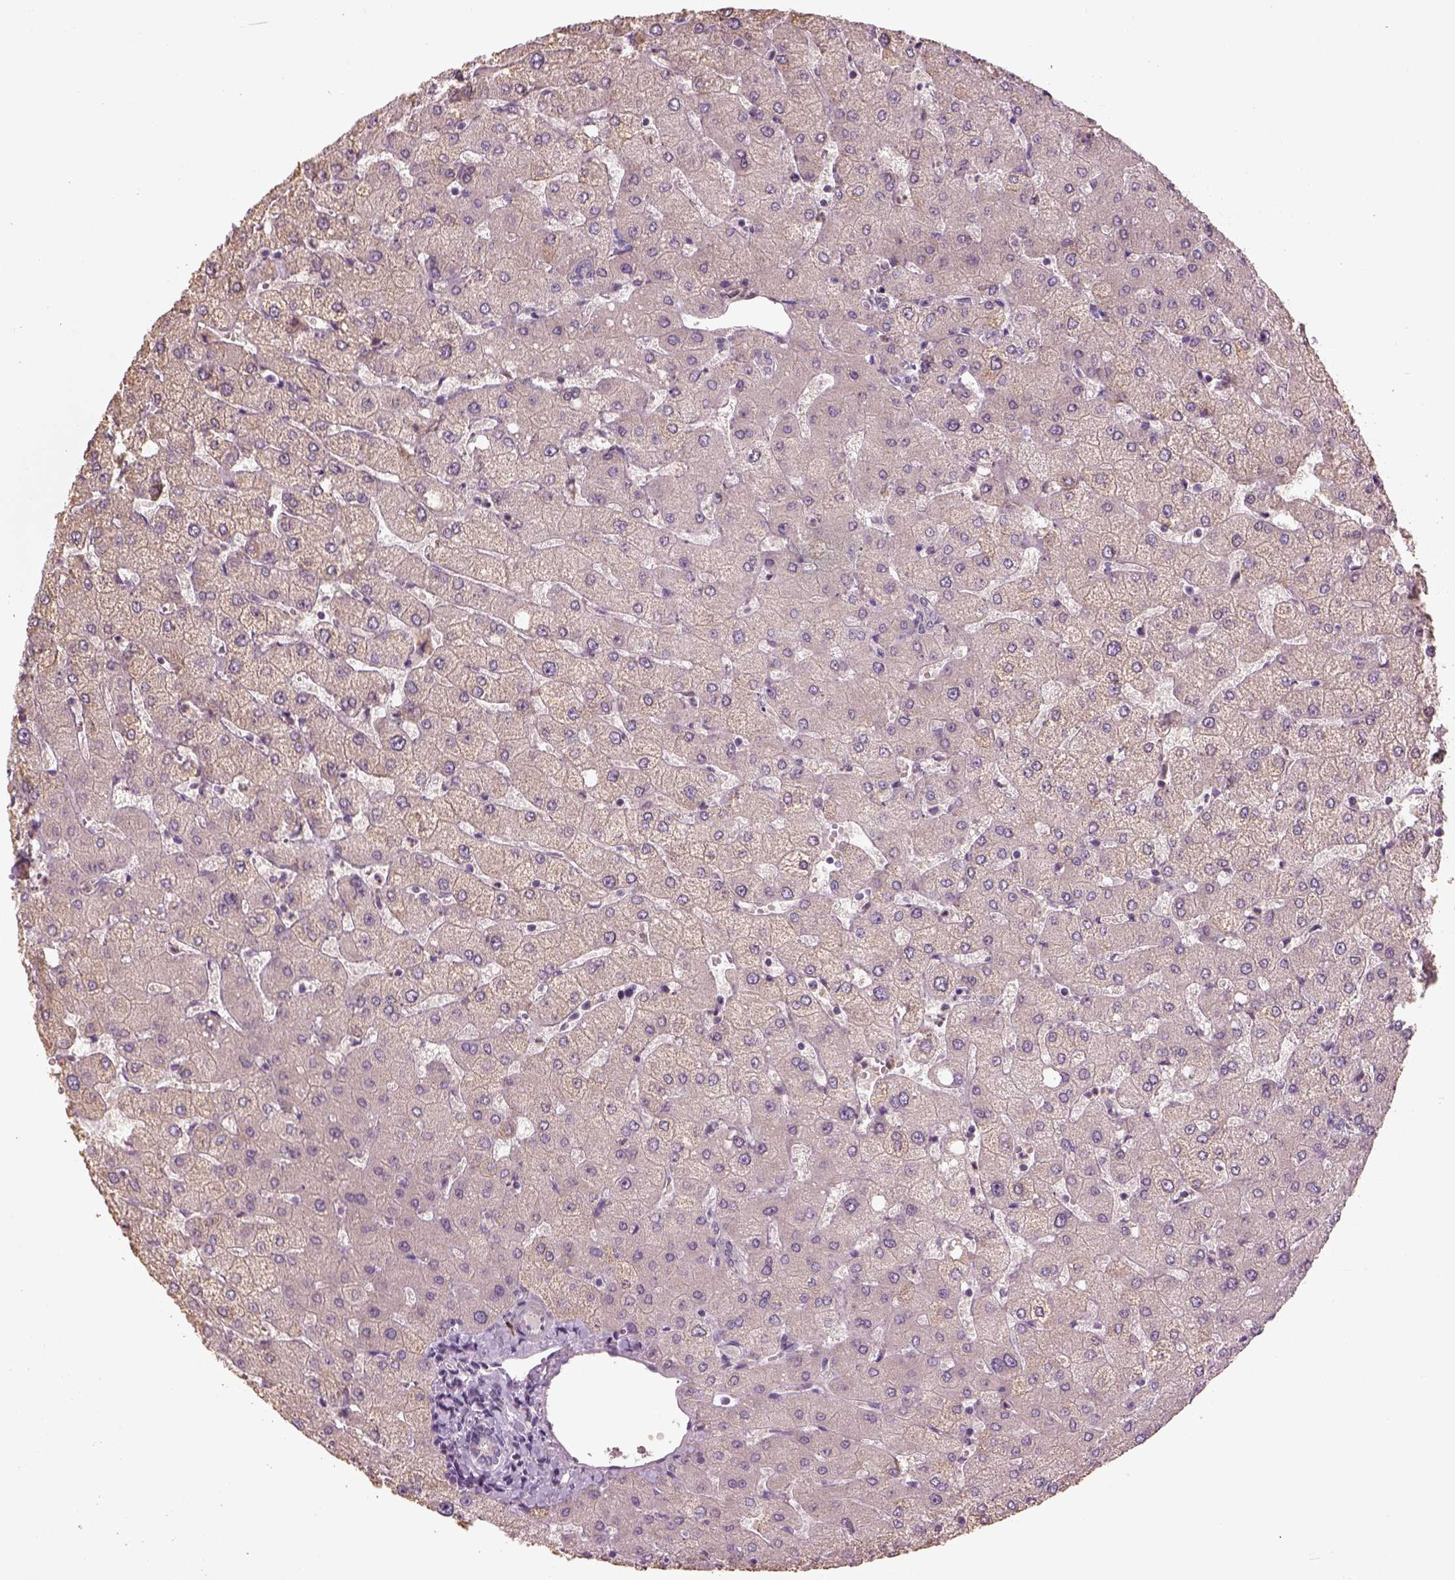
{"staining": {"intensity": "negative", "quantity": "none", "location": "none"}, "tissue": "liver", "cell_type": "Cholangiocytes", "image_type": "normal", "snomed": [{"axis": "morphology", "description": "Normal tissue, NOS"}, {"axis": "topography", "description": "Liver"}], "caption": "This image is of unremarkable liver stained with immunohistochemistry (IHC) to label a protein in brown with the nuclei are counter-stained blue. There is no positivity in cholangiocytes.", "gene": "GDNF", "patient": {"sex": "female", "age": 54}}